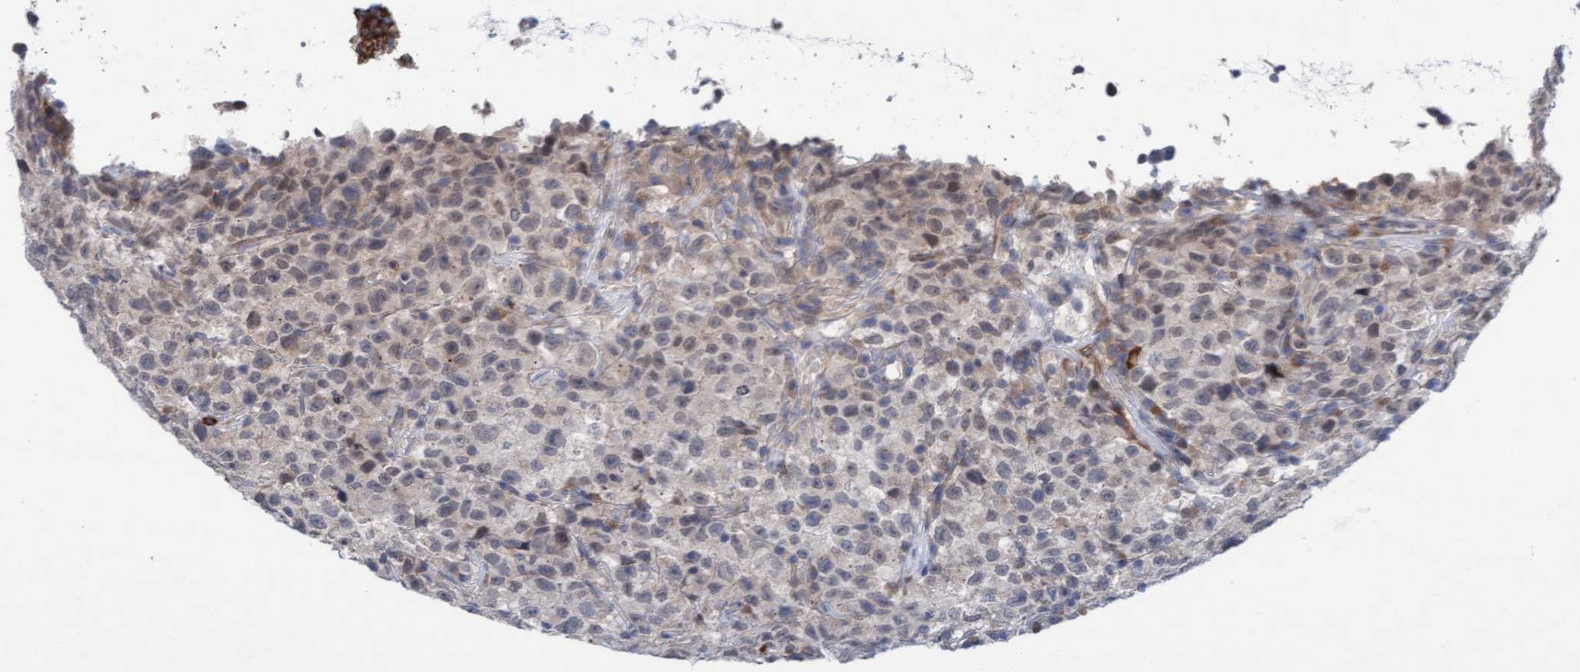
{"staining": {"intensity": "negative", "quantity": "none", "location": "none"}, "tissue": "testis cancer", "cell_type": "Tumor cells", "image_type": "cancer", "snomed": [{"axis": "morphology", "description": "Seminoma, NOS"}, {"axis": "topography", "description": "Testis"}], "caption": "High power microscopy image of an IHC image of testis seminoma, revealing no significant staining in tumor cells. (DAB immunohistochemistry with hematoxylin counter stain).", "gene": "PLCD1", "patient": {"sex": "male", "age": 22}}